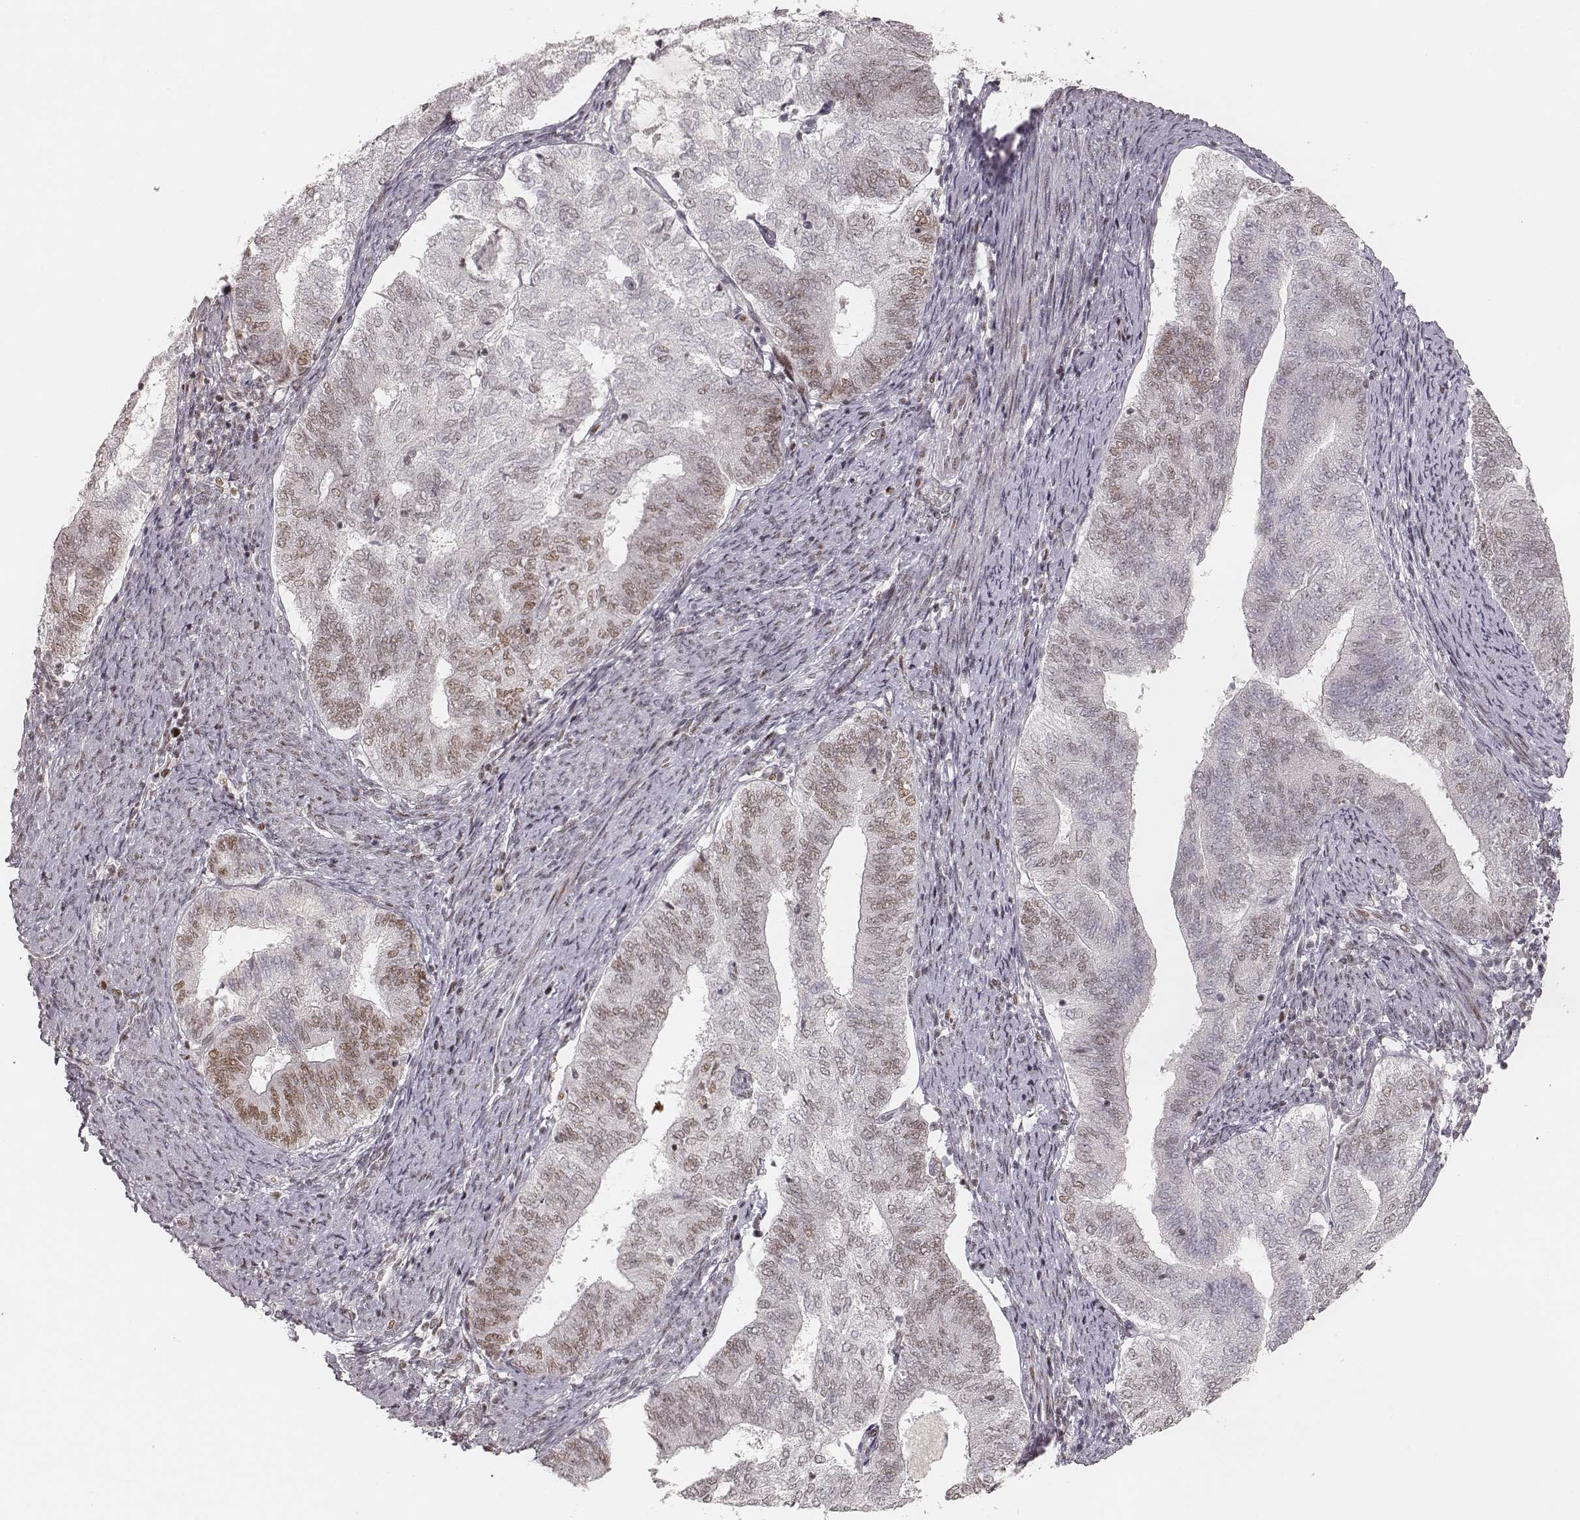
{"staining": {"intensity": "moderate", "quantity": "25%-75%", "location": "nuclear"}, "tissue": "endometrial cancer", "cell_type": "Tumor cells", "image_type": "cancer", "snomed": [{"axis": "morphology", "description": "Adenocarcinoma, NOS"}, {"axis": "topography", "description": "Endometrium"}], "caption": "An image showing moderate nuclear expression in about 25%-75% of tumor cells in endometrial cancer, as visualized by brown immunohistochemical staining.", "gene": "HNRNPC", "patient": {"sex": "female", "age": 65}}